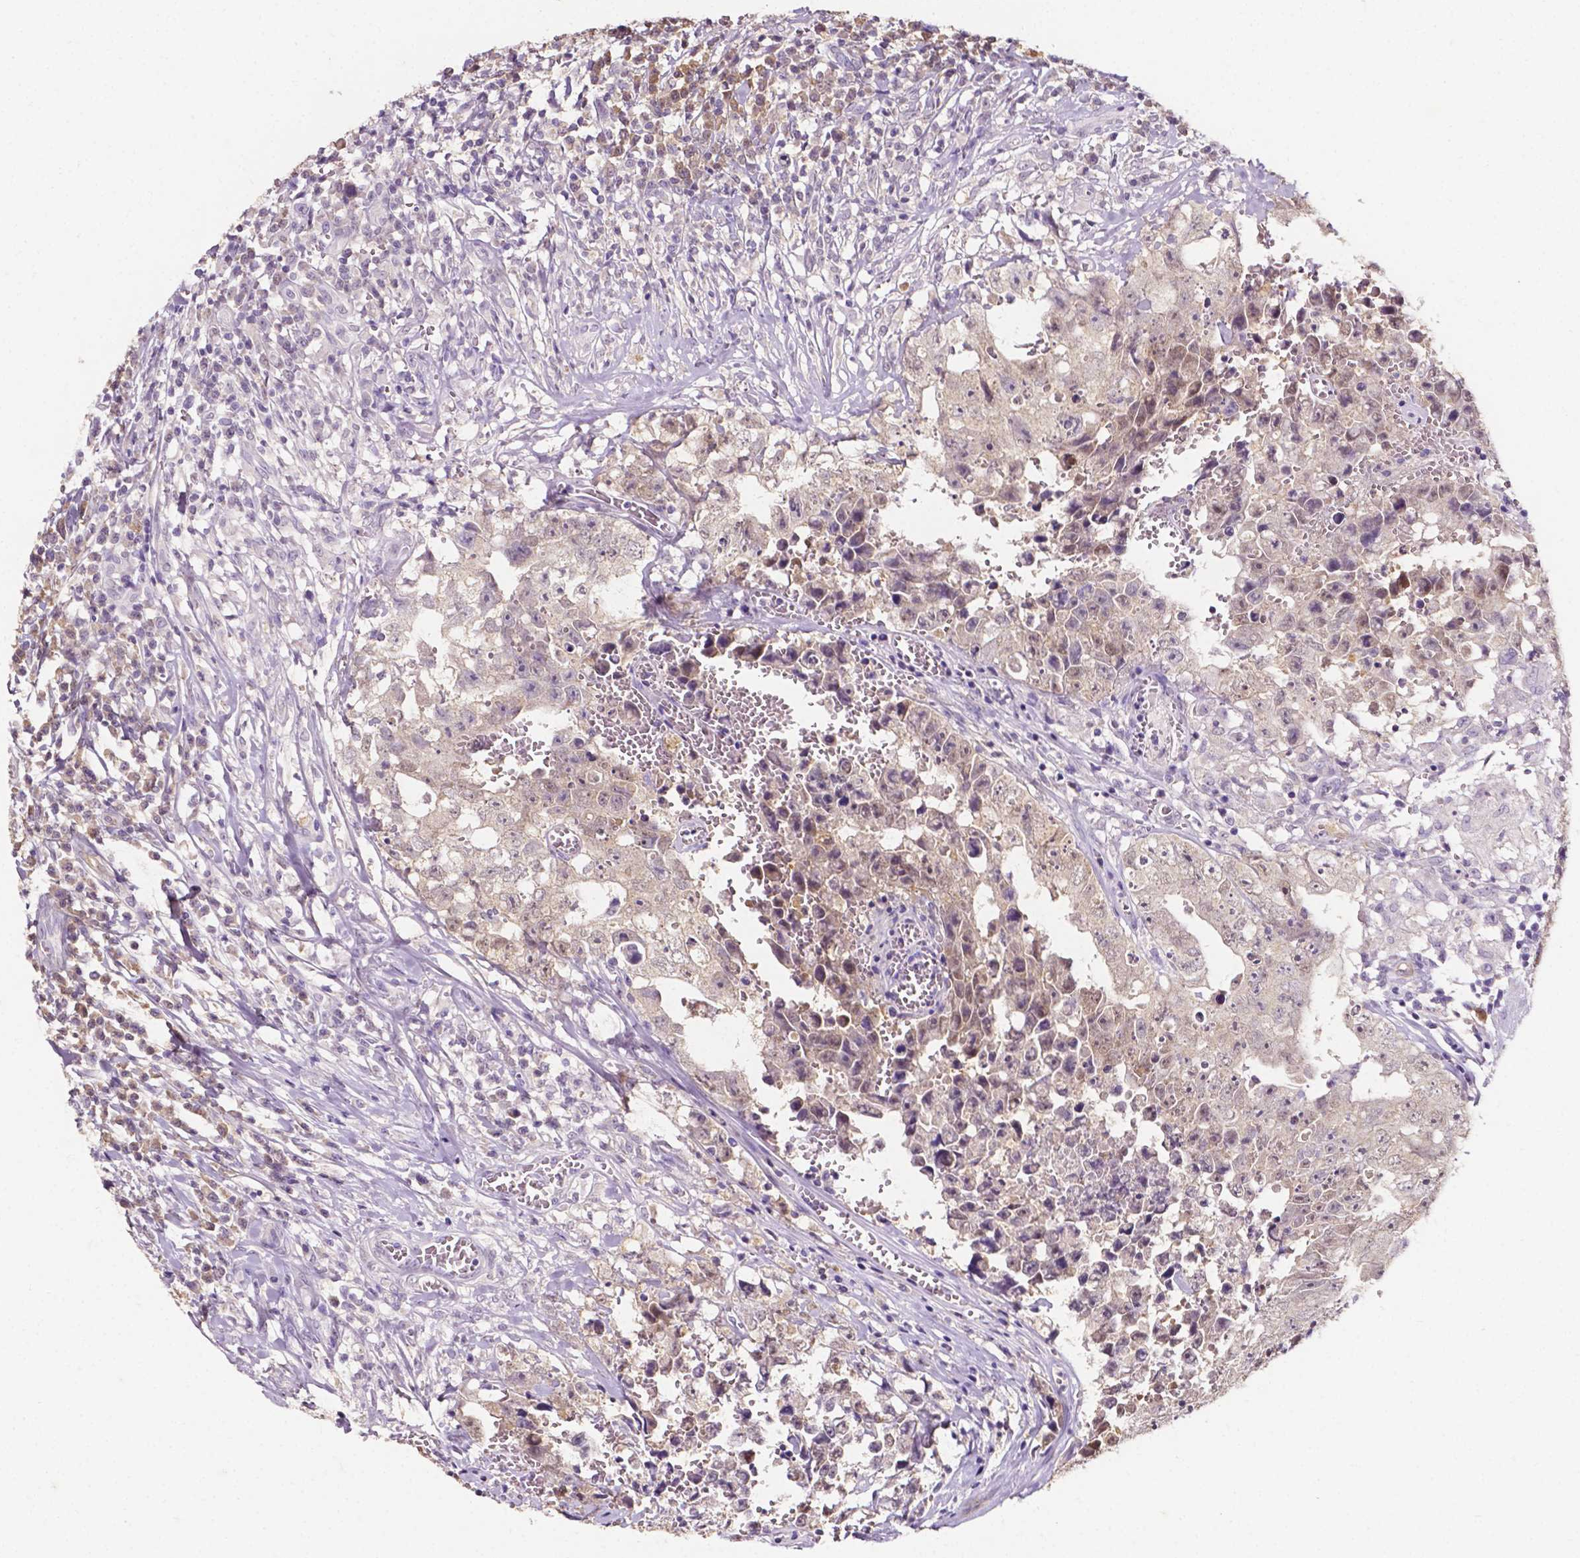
{"staining": {"intensity": "negative", "quantity": "none", "location": "none"}, "tissue": "testis cancer", "cell_type": "Tumor cells", "image_type": "cancer", "snomed": [{"axis": "morphology", "description": "Carcinoma, Embryonal, NOS"}, {"axis": "topography", "description": "Testis"}], "caption": "Protein analysis of embryonal carcinoma (testis) demonstrates no significant expression in tumor cells.", "gene": "PSAT1", "patient": {"sex": "male", "age": 36}}